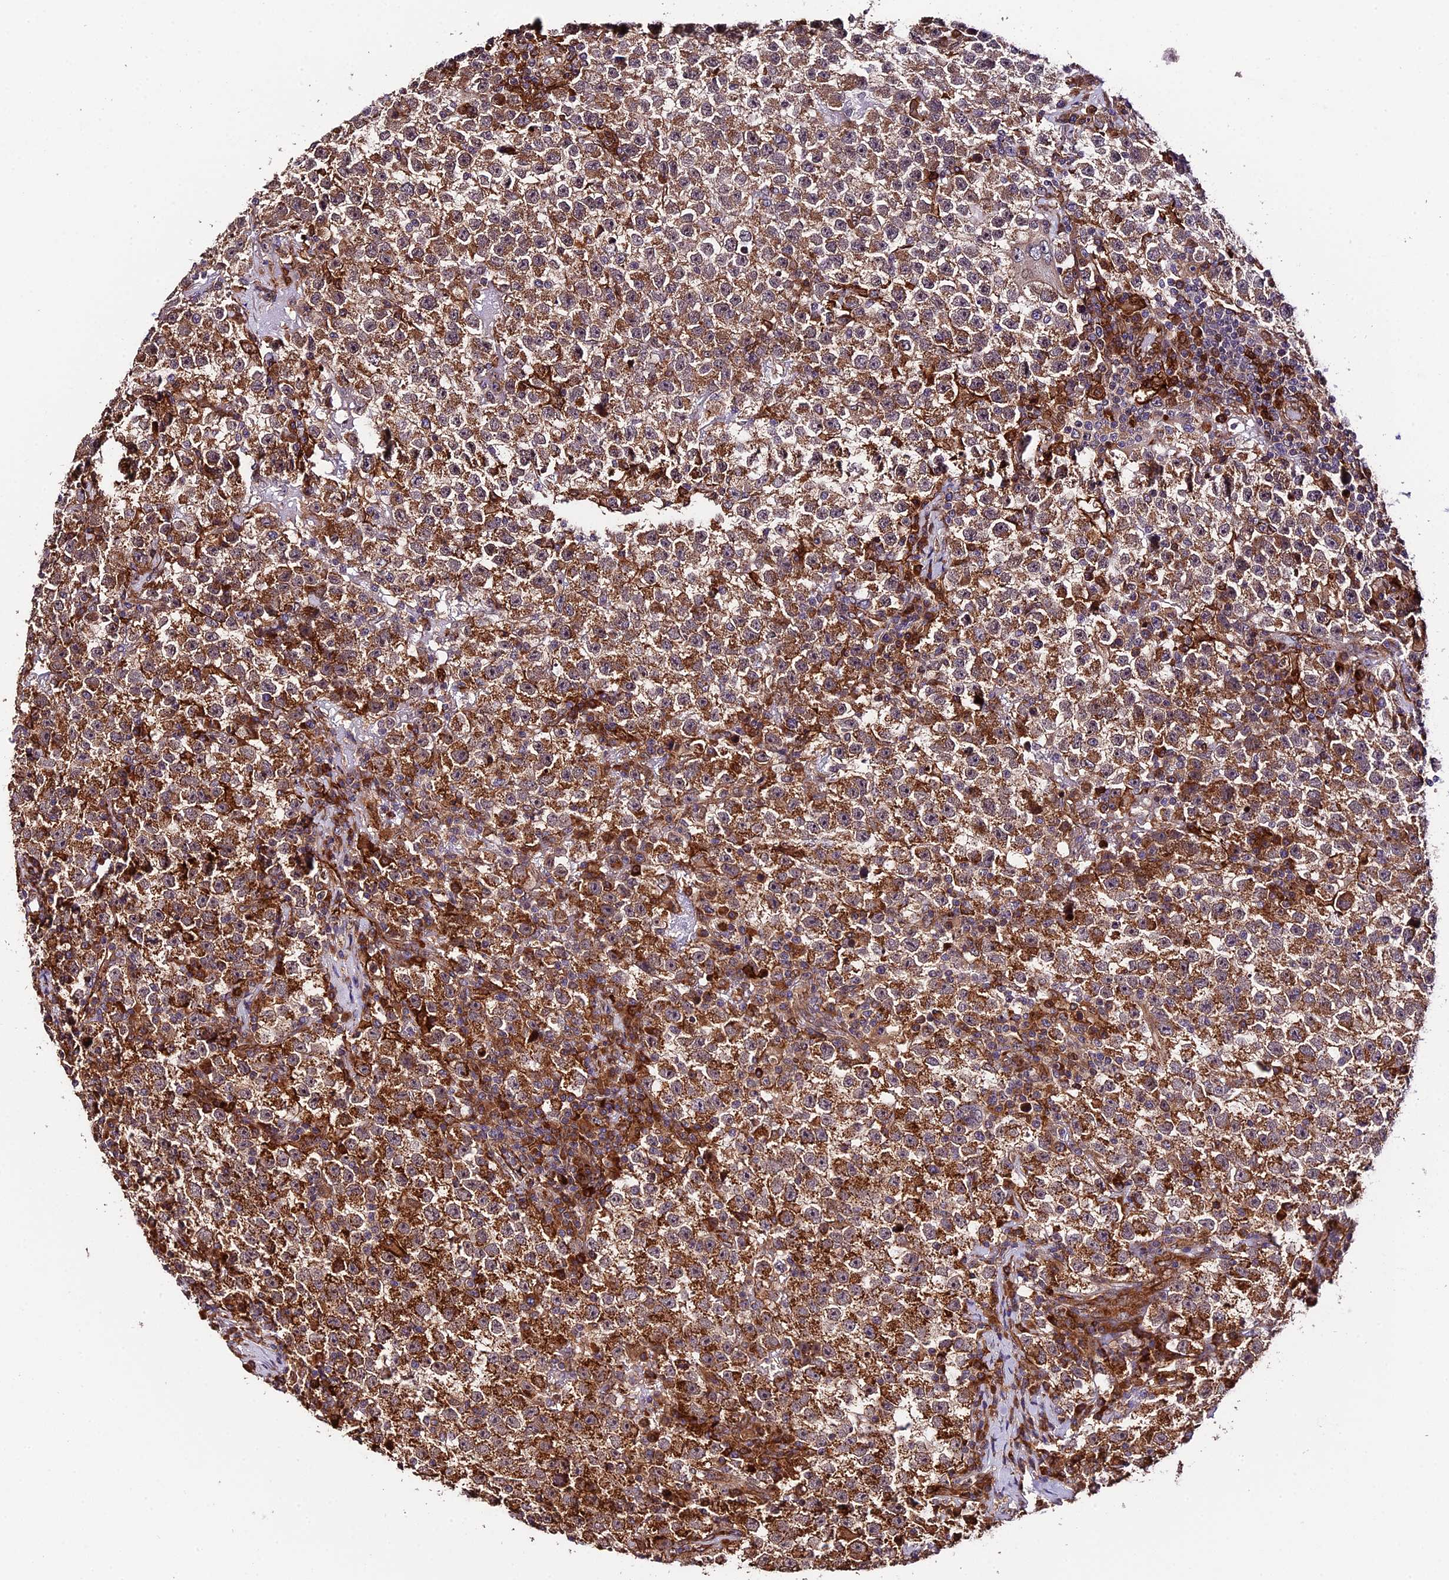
{"staining": {"intensity": "moderate", "quantity": ">75%", "location": "cytoplasmic/membranous"}, "tissue": "testis cancer", "cell_type": "Tumor cells", "image_type": "cancer", "snomed": [{"axis": "morphology", "description": "Seminoma, NOS"}, {"axis": "topography", "description": "Testis"}], "caption": "An IHC image of tumor tissue is shown. Protein staining in brown shows moderate cytoplasmic/membranous positivity in seminoma (testis) within tumor cells. (DAB = brown stain, brightfield microscopy at high magnification).", "gene": "HERPUD1", "patient": {"sex": "male", "age": 22}}